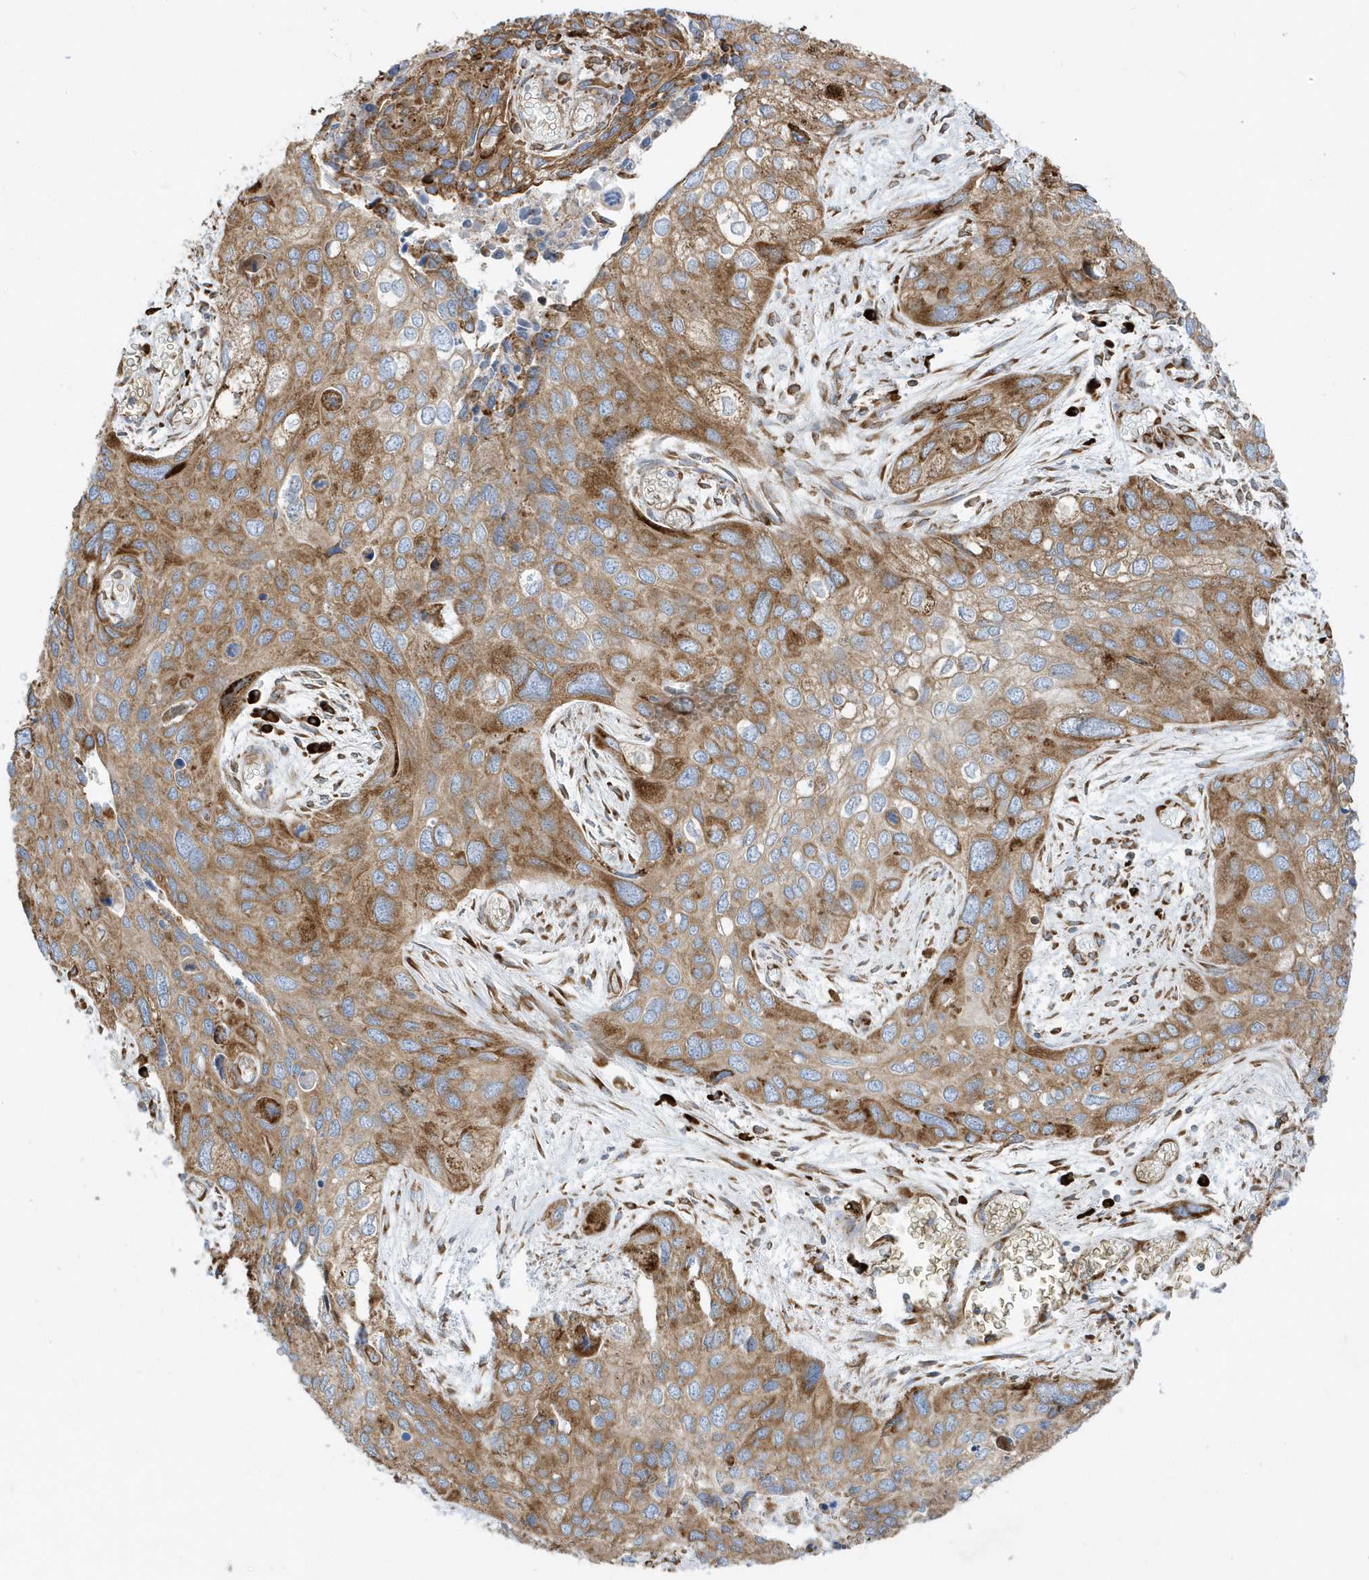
{"staining": {"intensity": "moderate", "quantity": ">75%", "location": "cytoplasmic/membranous"}, "tissue": "cervical cancer", "cell_type": "Tumor cells", "image_type": "cancer", "snomed": [{"axis": "morphology", "description": "Squamous cell carcinoma, NOS"}, {"axis": "topography", "description": "Cervix"}], "caption": "DAB (3,3'-diaminobenzidine) immunohistochemical staining of human squamous cell carcinoma (cervical) exhibits moderate cytoplasmic/membranous protein positivity in approximately >75% of tumor cells.", "gene": "PDIA6", "patient": {"sex": "female", "age": 55}}